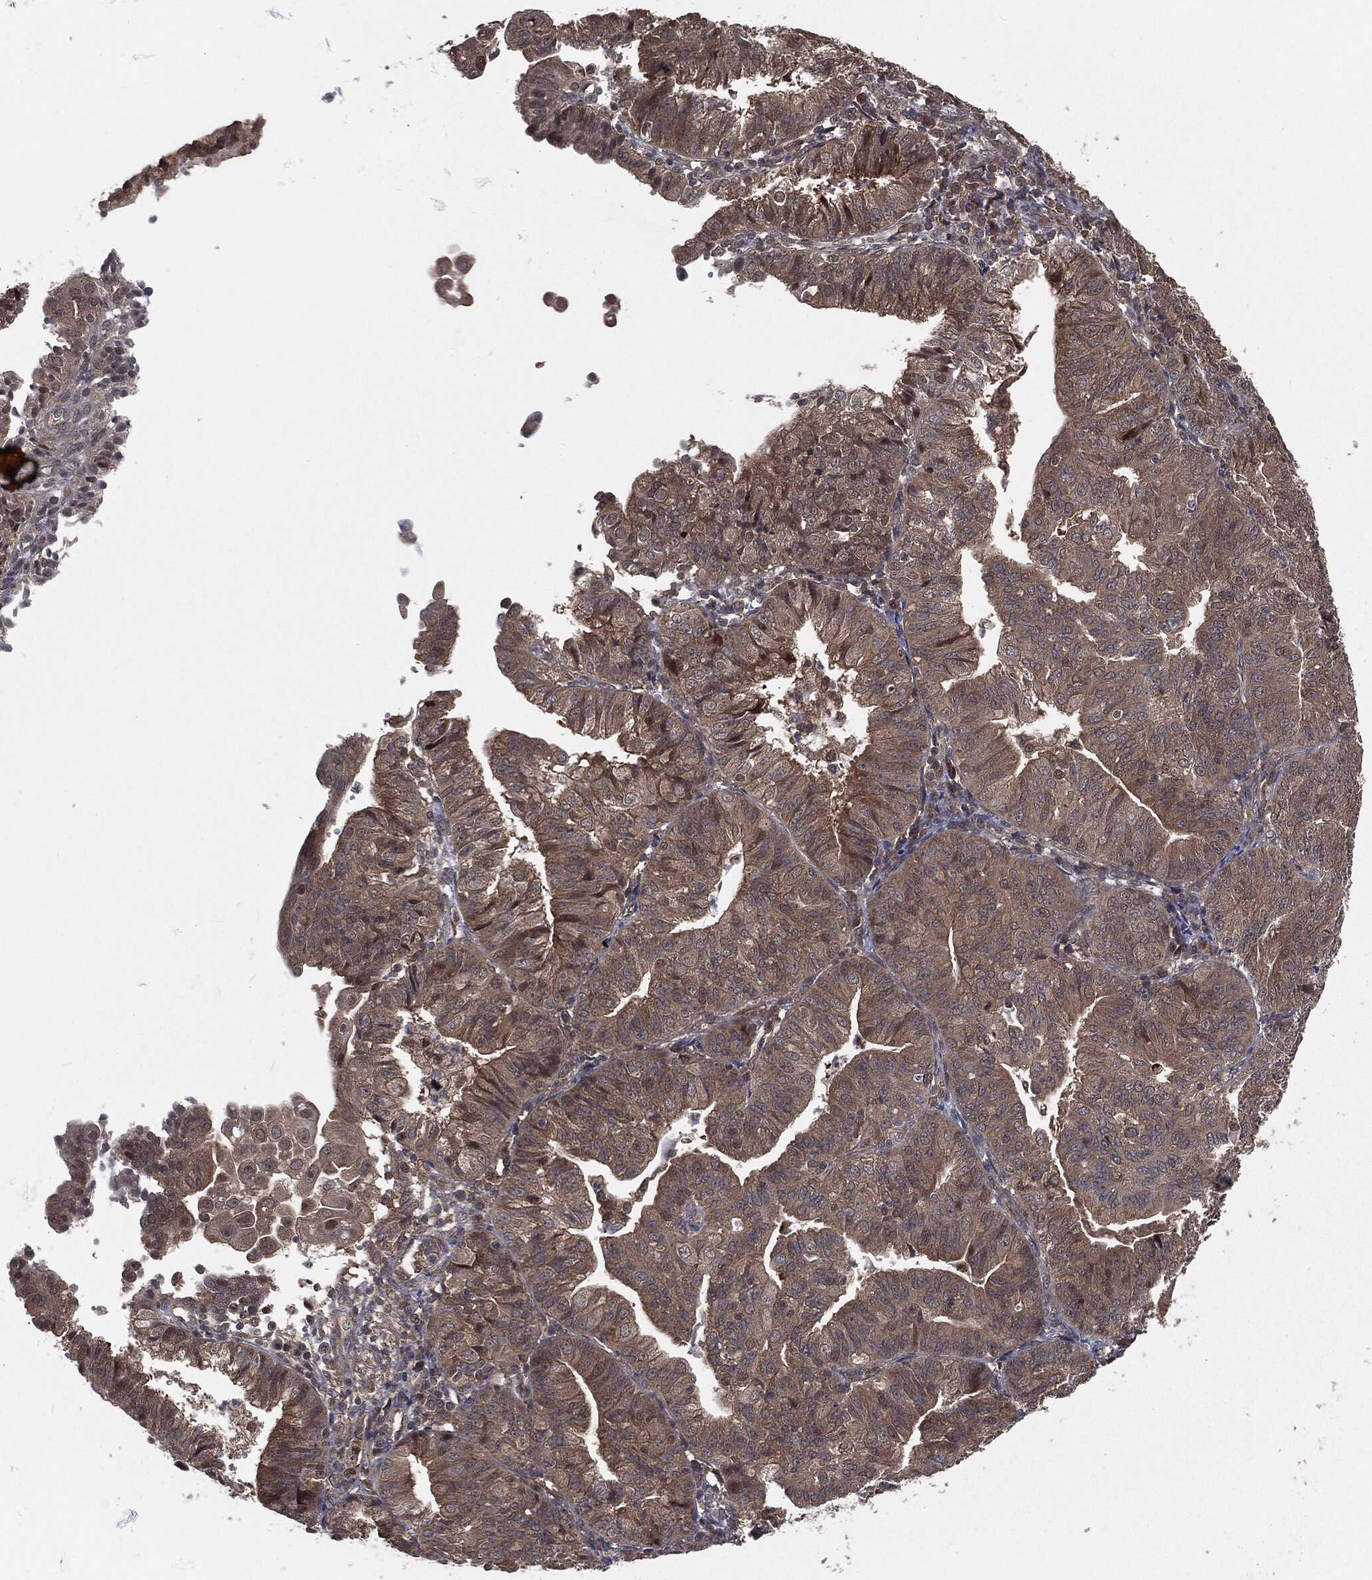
{"staining": {"intensity": "moderate", "quantity": "<25%", "location": "cytoplasmic/membranous"}, "tissue": "endometrial cancer", "cell_type": "Tumor cells", "image_type": "cancer", "snomed": [{"axis": "morphology", "description": "Adenocarcinoma, NOS"}, {"axis": "topography", "description": "Endometrium"}], "caption": "Immunohistochemical staining of adenocarcinoma (endometrial) shows moderate cytoplasmic/membranous protein positivity in about <25% of tumor cells. (Brightfield microscopy of DAB IHC at high magnification).", "gene": "FBXO7", "patient": {"sex": "female", "age": 56}}